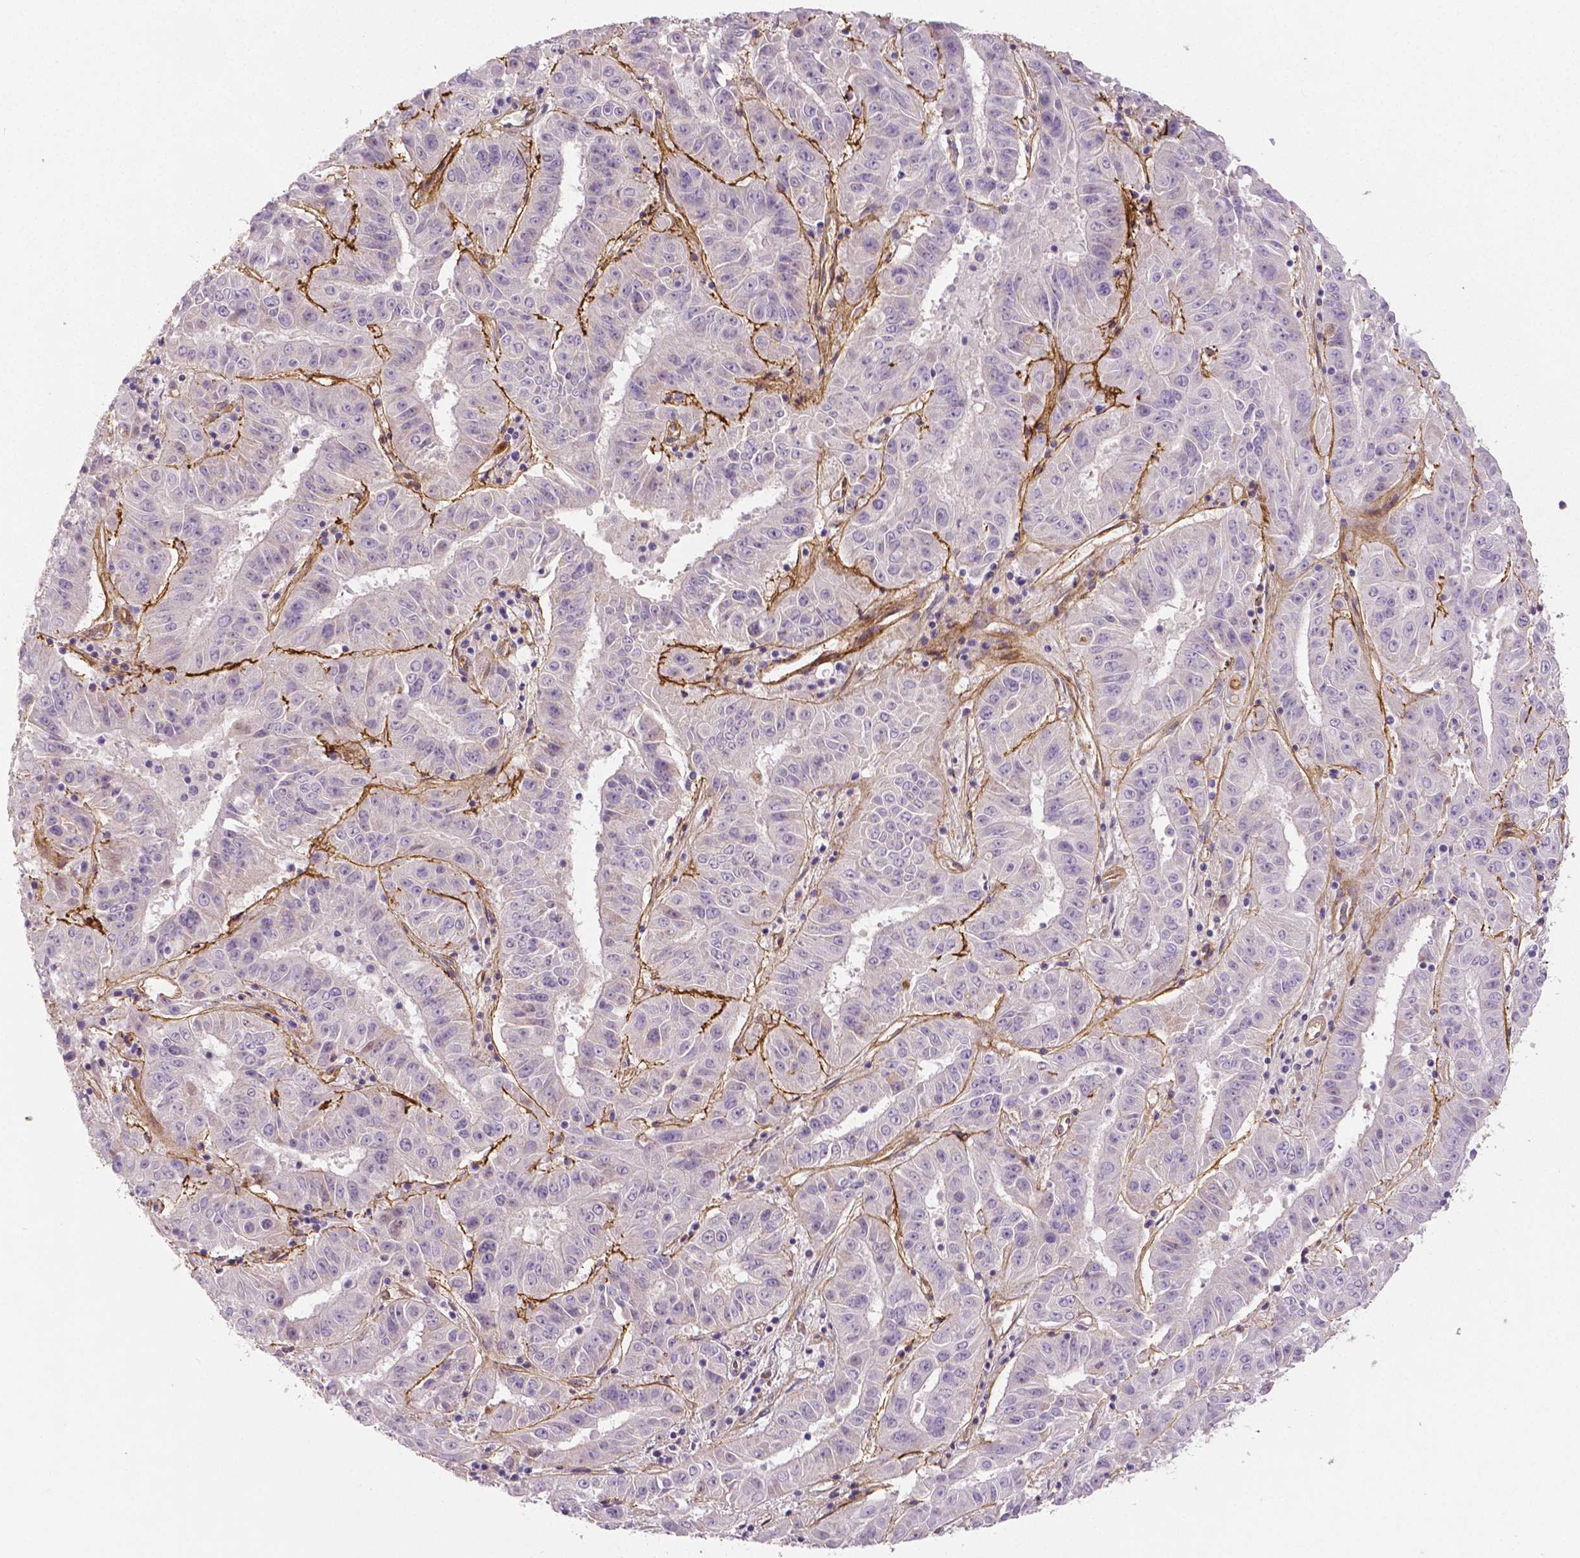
{"staining": {"intensity": "negative", "quantity": "none", "location": "none"}, "tissue": "pancreatic cancer", "cell_type": "Tumor cells", "image_type": "cancer", "snomed": [{"axis": "morphology", "description": "Adenocarcinoma, NOS"}, {"axis": "topography", "description": "Pancreas"}], "caption": "A histopathology image of adenocarcinoma (pancreatic) stained for a protein exhibits no brown staining in tumor cells.", "gene": "FLT1", "patient": {"sex": "male", "age": 63}}